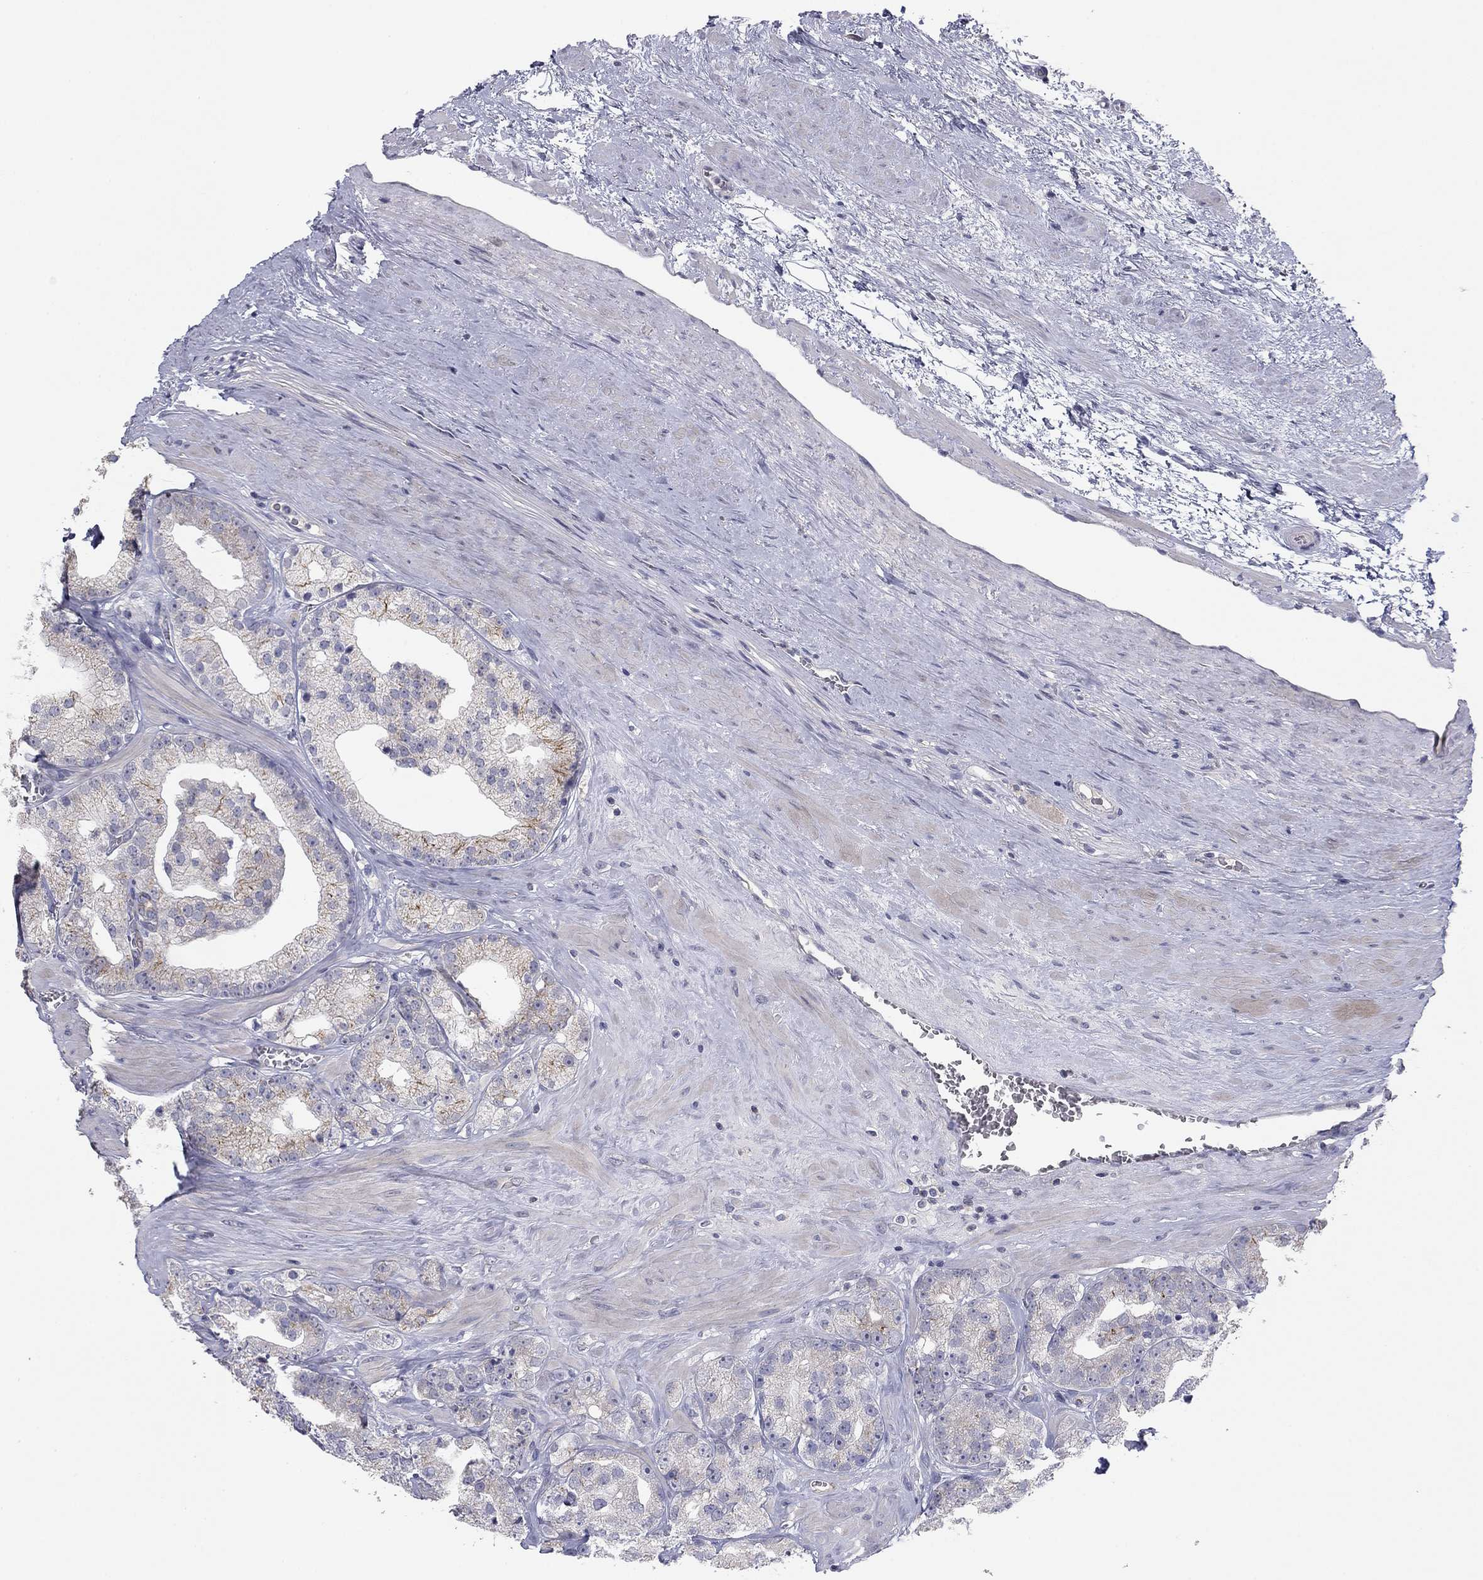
{"staining": {"intensity": "weak", "quantity": "<25%", "location": "cytoplasmic/membranous"}, "tissue": "prostate cancer", "cell_type": "Tumor cells", "image_type": "cancer", "snomed": [{"axis": "morphology", "description": "Adenocarcinoma, NOS"}, {"axis": "topography", "description": "Prostate and seminal vesicle, NOS"}], "caption": "Immunohistochemistry histopathology image of neoplastic tissue: human prostate cancer stained with DAB (3,3'-diaminobenzidine) displays no significant protein positivity in tumor cells.", "gene": "SEPTIN3", "patient": {"sex": "male", "age": 62}}